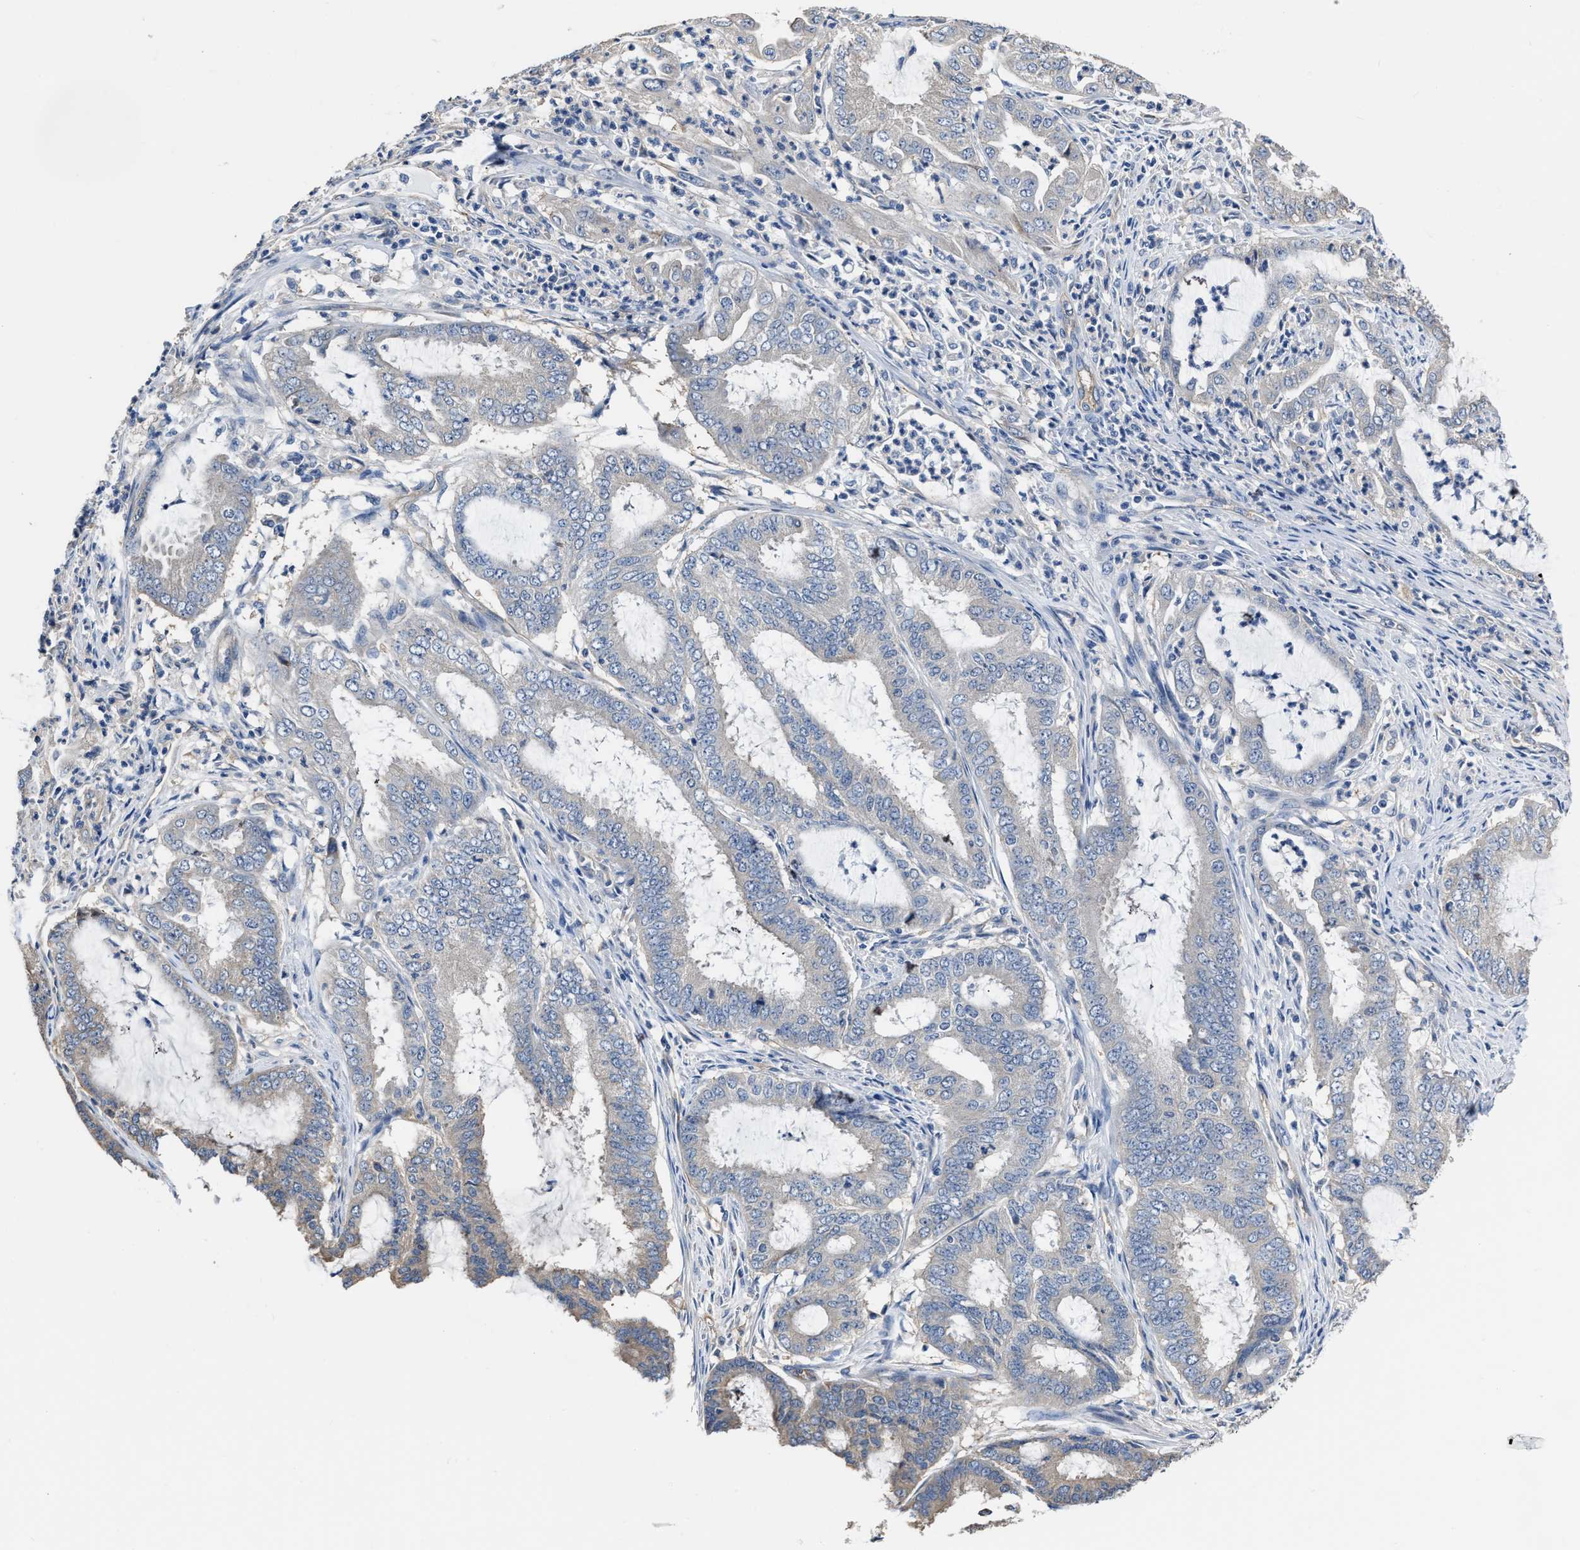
{"staining": {"intensity": "negative", "quantity": "none", "location": "none"}, "tissue": "endometrial cancer", "cell_type": "Tumor cells", "image_type": "cancer", "snomed": [{"axis": "morphology", "description": "Adenocarcinoma, NOS"}, {"axis": "topography", "description": "Endometrium"}], "caption": "Endometrial cancer (adenocarcinoma) was stained to show a protein in brown. There is no significant staining in tumor cells.", "gene": "C22orf42", "patient": {"sex": "female", "age": 51}}